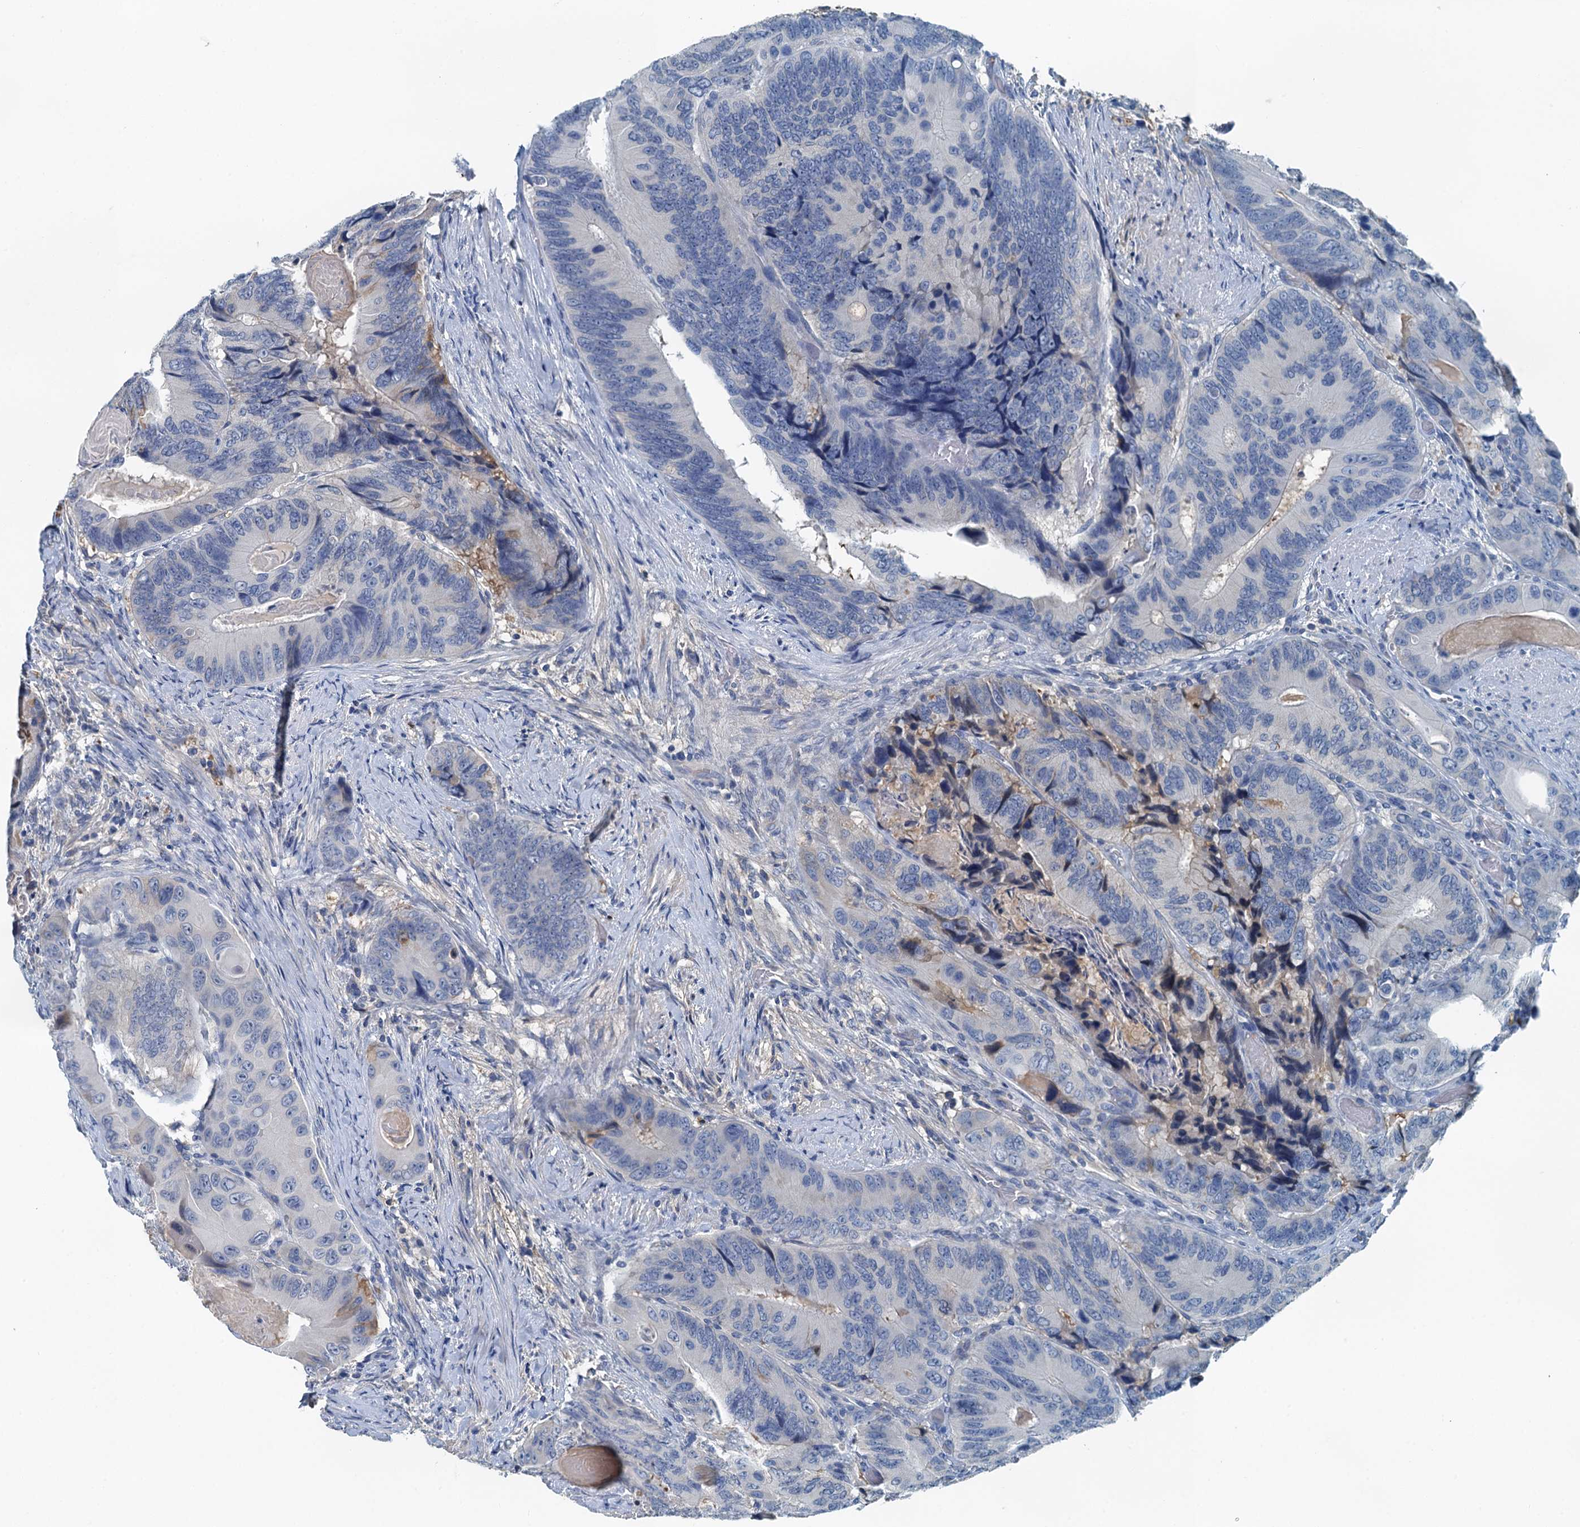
{"staining": {"intensity": "negative", "quantity": "none", "location": "none"}, "tissue": "colorectal cancer", "cell_type": "Tumor cells", "image_type": "cancer", "snomed": [{"axis": "morphology", "description": "Adenocarcinoma, NOS"}, {"axis": "topography", "description": "Colon"}], "caption": "The histopathology image exhibits no staining of tumor cells in adenocarcinoma (colorectal).", "gene": "LSM14B", "patient": {"sex": "male", "age": 84}}